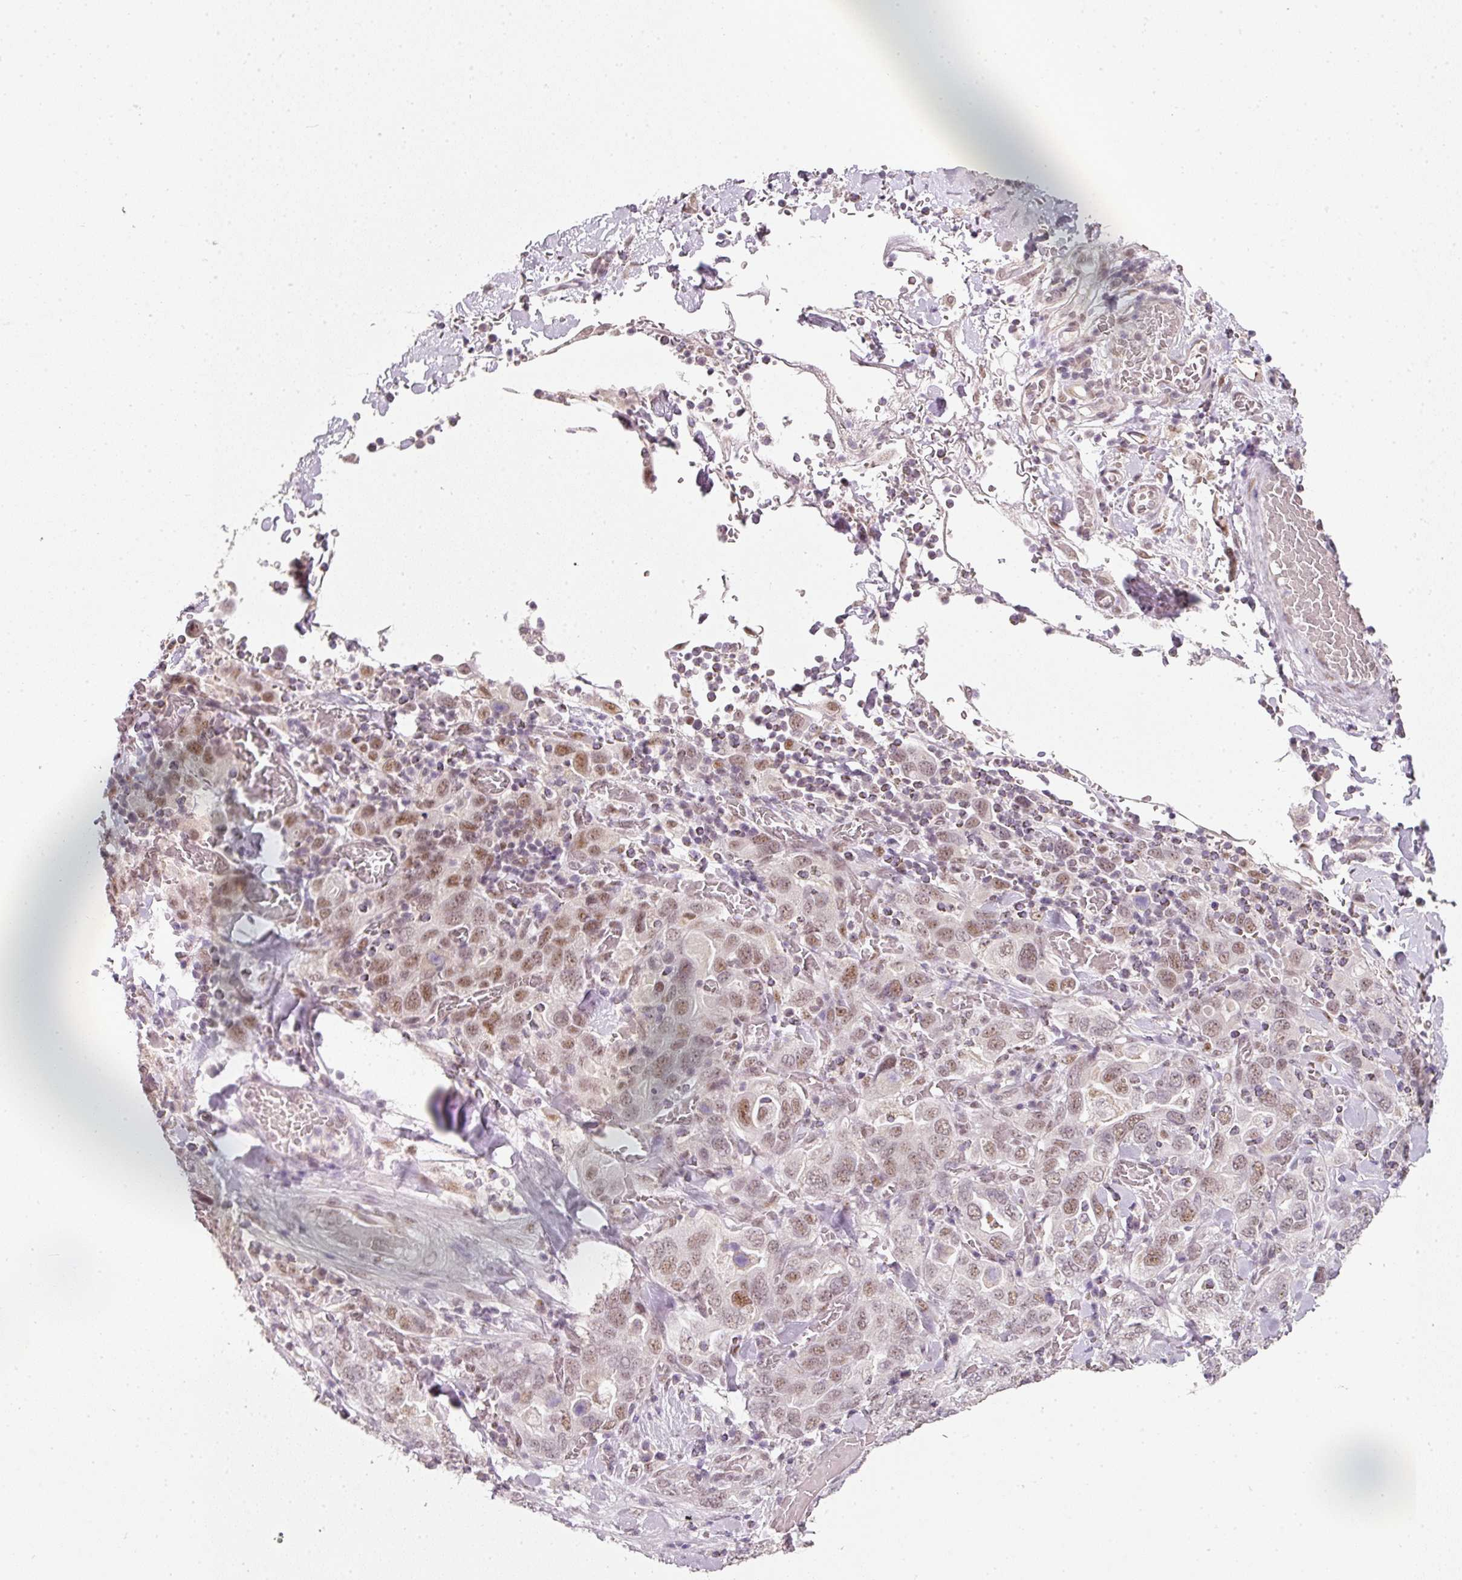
{"staining": {"intensity": "moderate", "quantity": "25%-75%", "location": "nuclear"}, "tissue": "stomach cancer", "cell_type": "Tumor cells", "image_type": "cancer", "snomed": [{"axis": "morphology", "description": "Adenocarcinoma, NOS"}, {"axis": "topography", "description": "Stomach, upper"}, {"axis": "topography", "description": "Stomach"}], "caption": "Adenocarcinoma (stomach) stained for a protein demonstrates moderate nuclear positivity in tumor cells.", "gene": "FSTL3", "patient": {"sex": "male", "age": 62}}